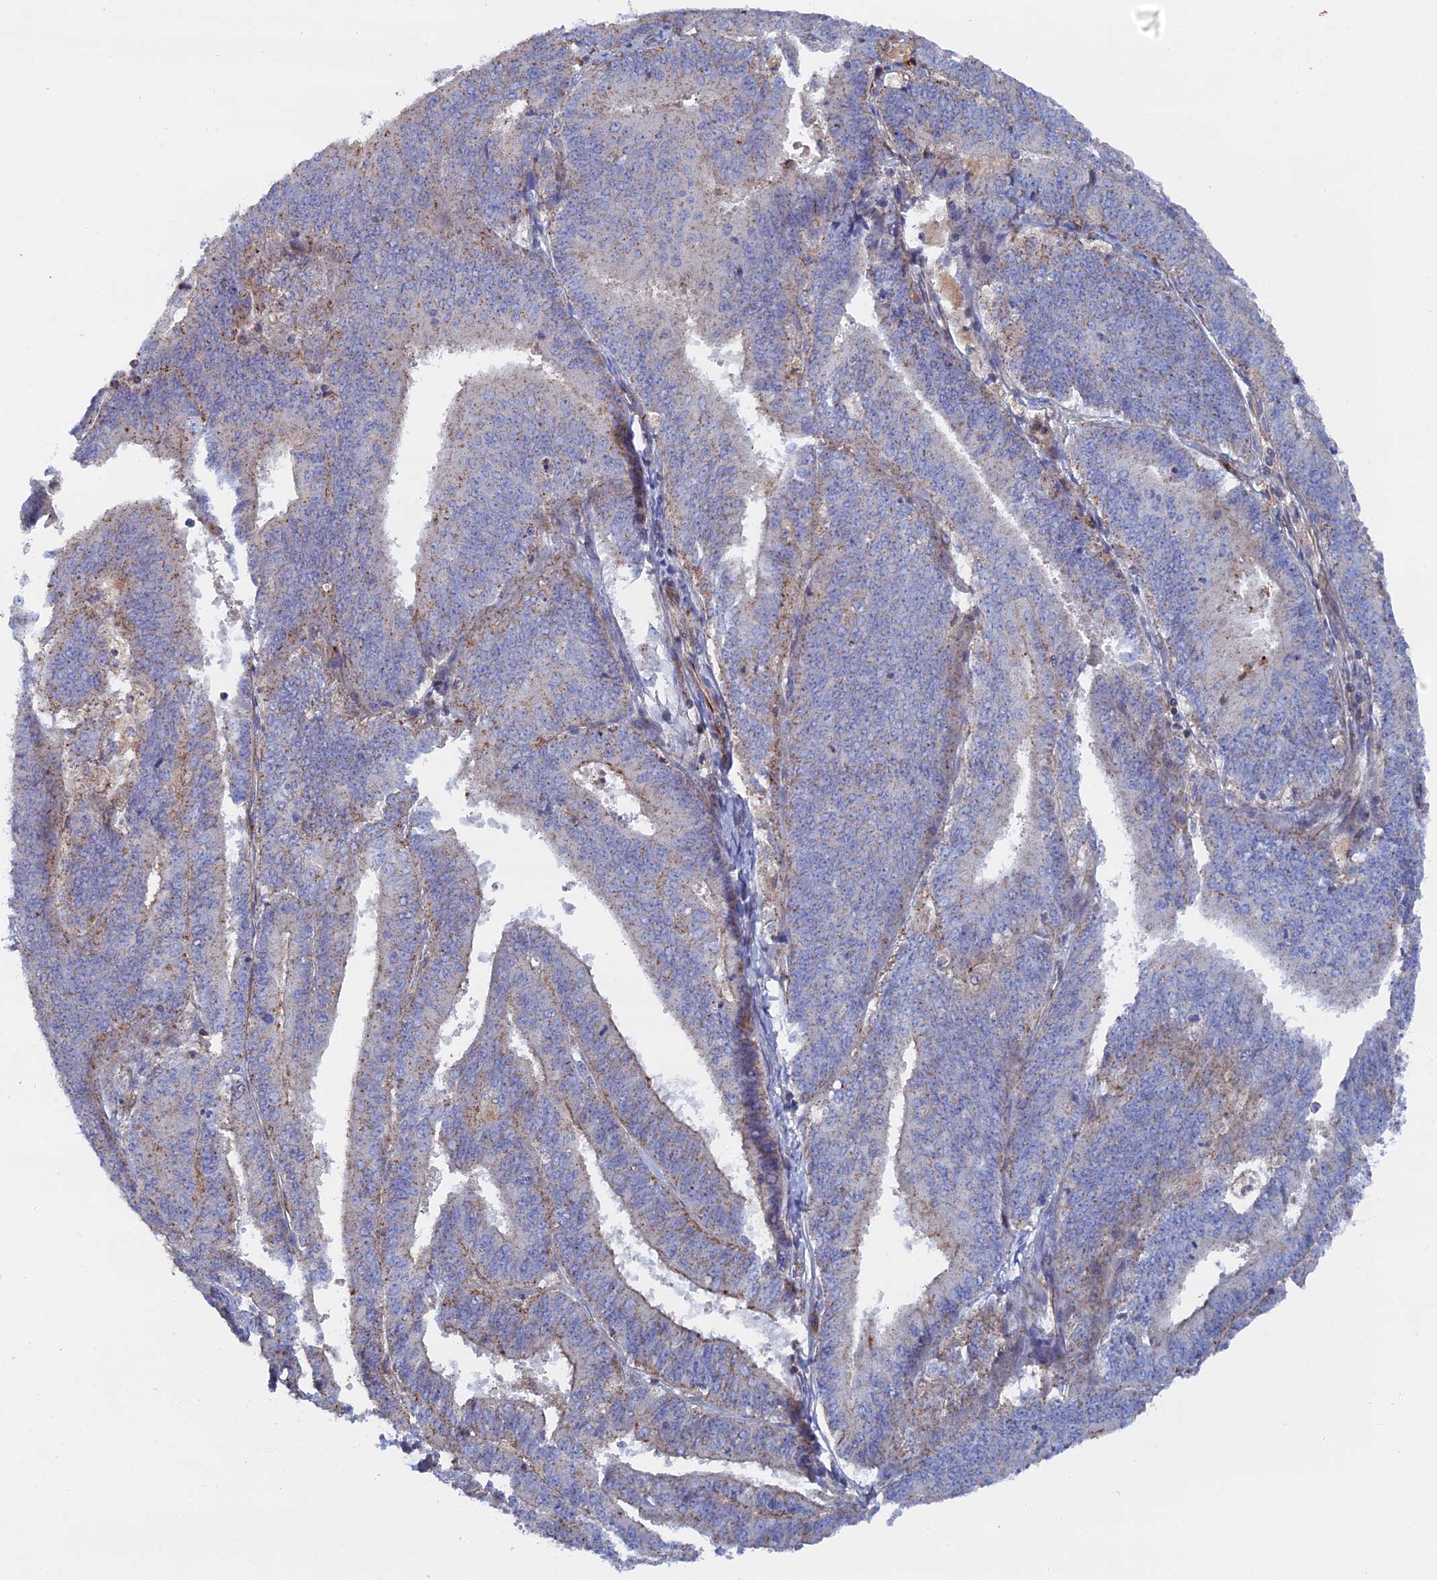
{"staining": {"intensity": "weak", "quantity": "25%-75%", "location": "cytoplasmic/membranous"}, "tissue": "endometrial cancer", "cell_type": "Tumor cells", "image_type": "cancer", "snomed": [{"axis": "morphology", "description": "Adenocarcinoma, NOS"}, {"axis": "topography", "description": "Endometrium"}], "caption": "Protein staining exhibits weak cytoplasmic/membranous expression in about 25%-75% of tumor cells in endometrial cancer.", "gene": "SMG9", "patient": {"sex": "female", "age": 73}}